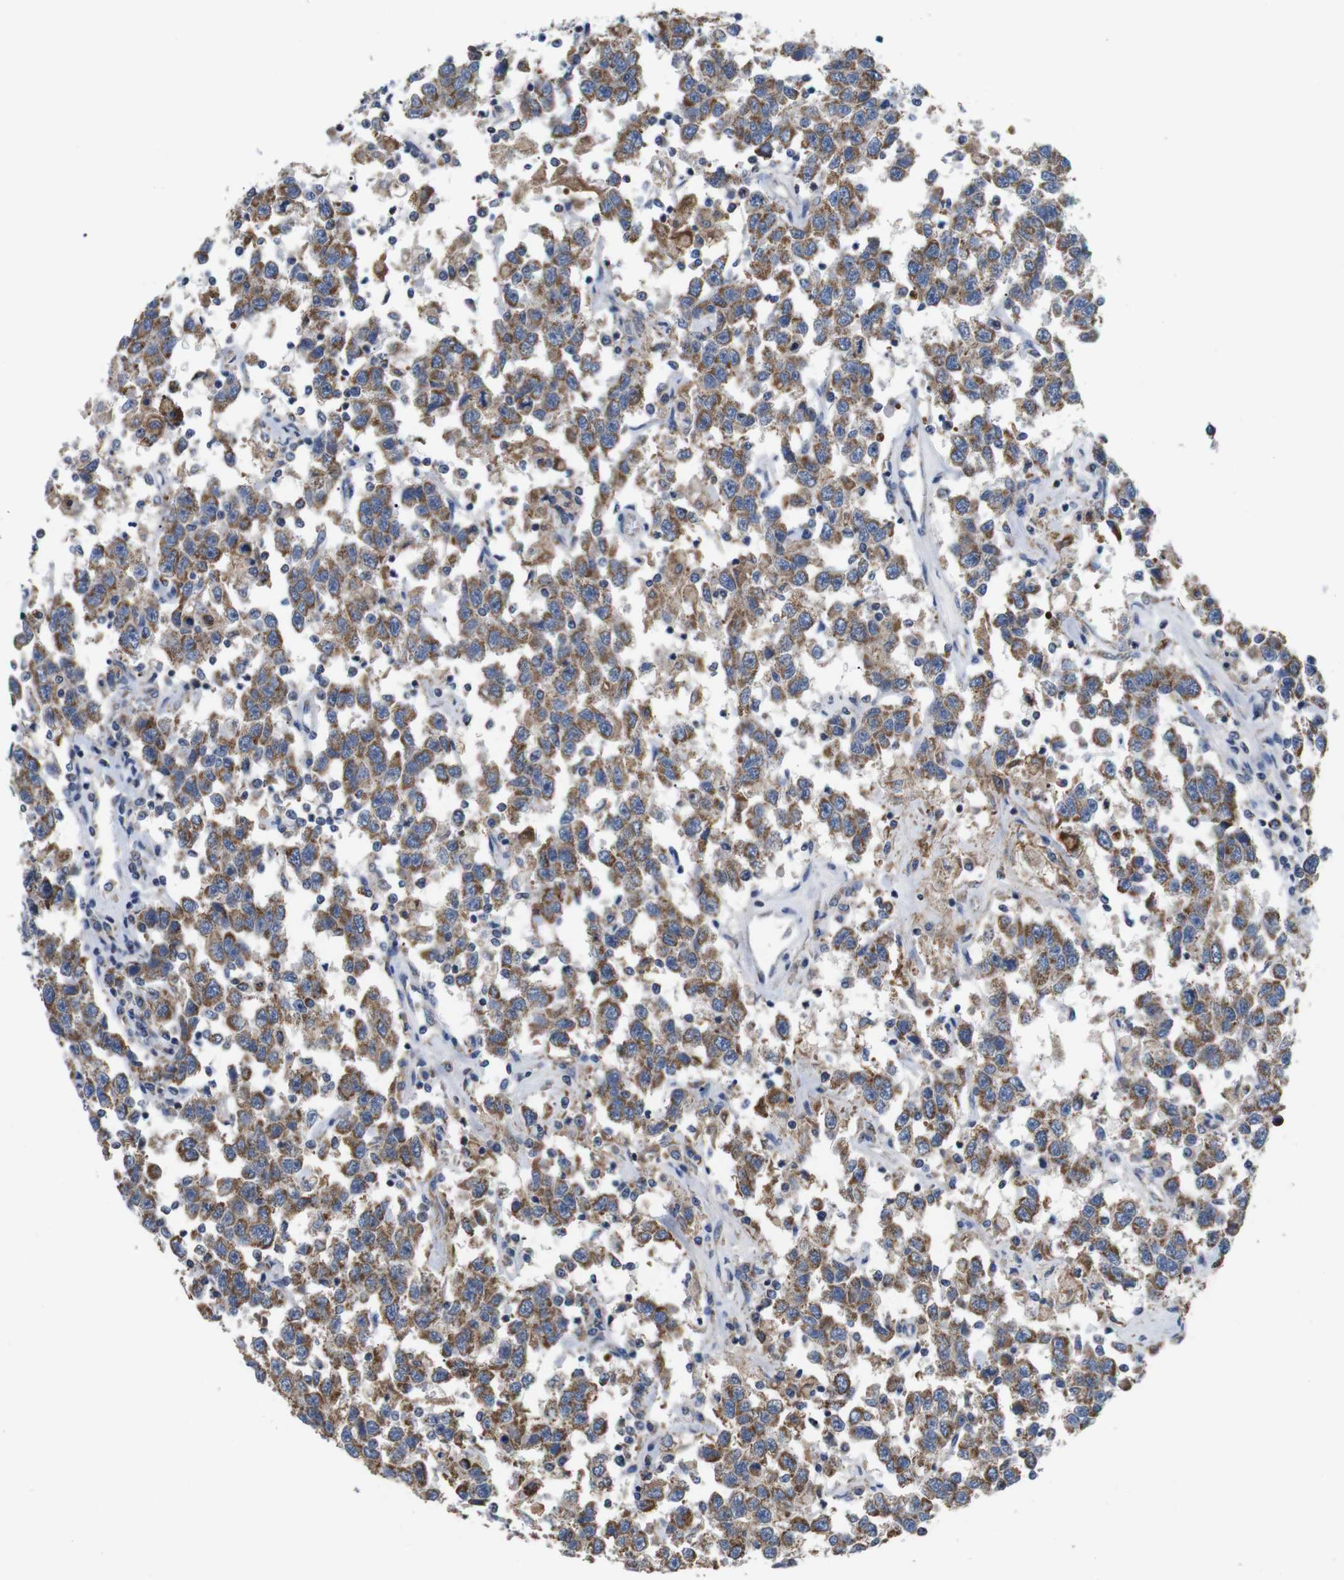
{"staining": {"intensity": "moderate", "quantity": ">75%", "location": "cytoplasmic/membranous"}, "tissue": "testis cancer", "cell_type": "Tumor cells", "image_type": "cancer", "snomed": [{"axis": "morphology", "description": "Seminoma, NOS"}, {"axis": "topography", "description": "Testis"}], "caption": "Immunohistochemistry (IHC) of testis cancer reveals medium levels of moderate cytoplasmic/membranous positivity in approximately >75% of tumor cells.", "gene": "F2RL1", "patient": {"sex": "male", "age": 41}}